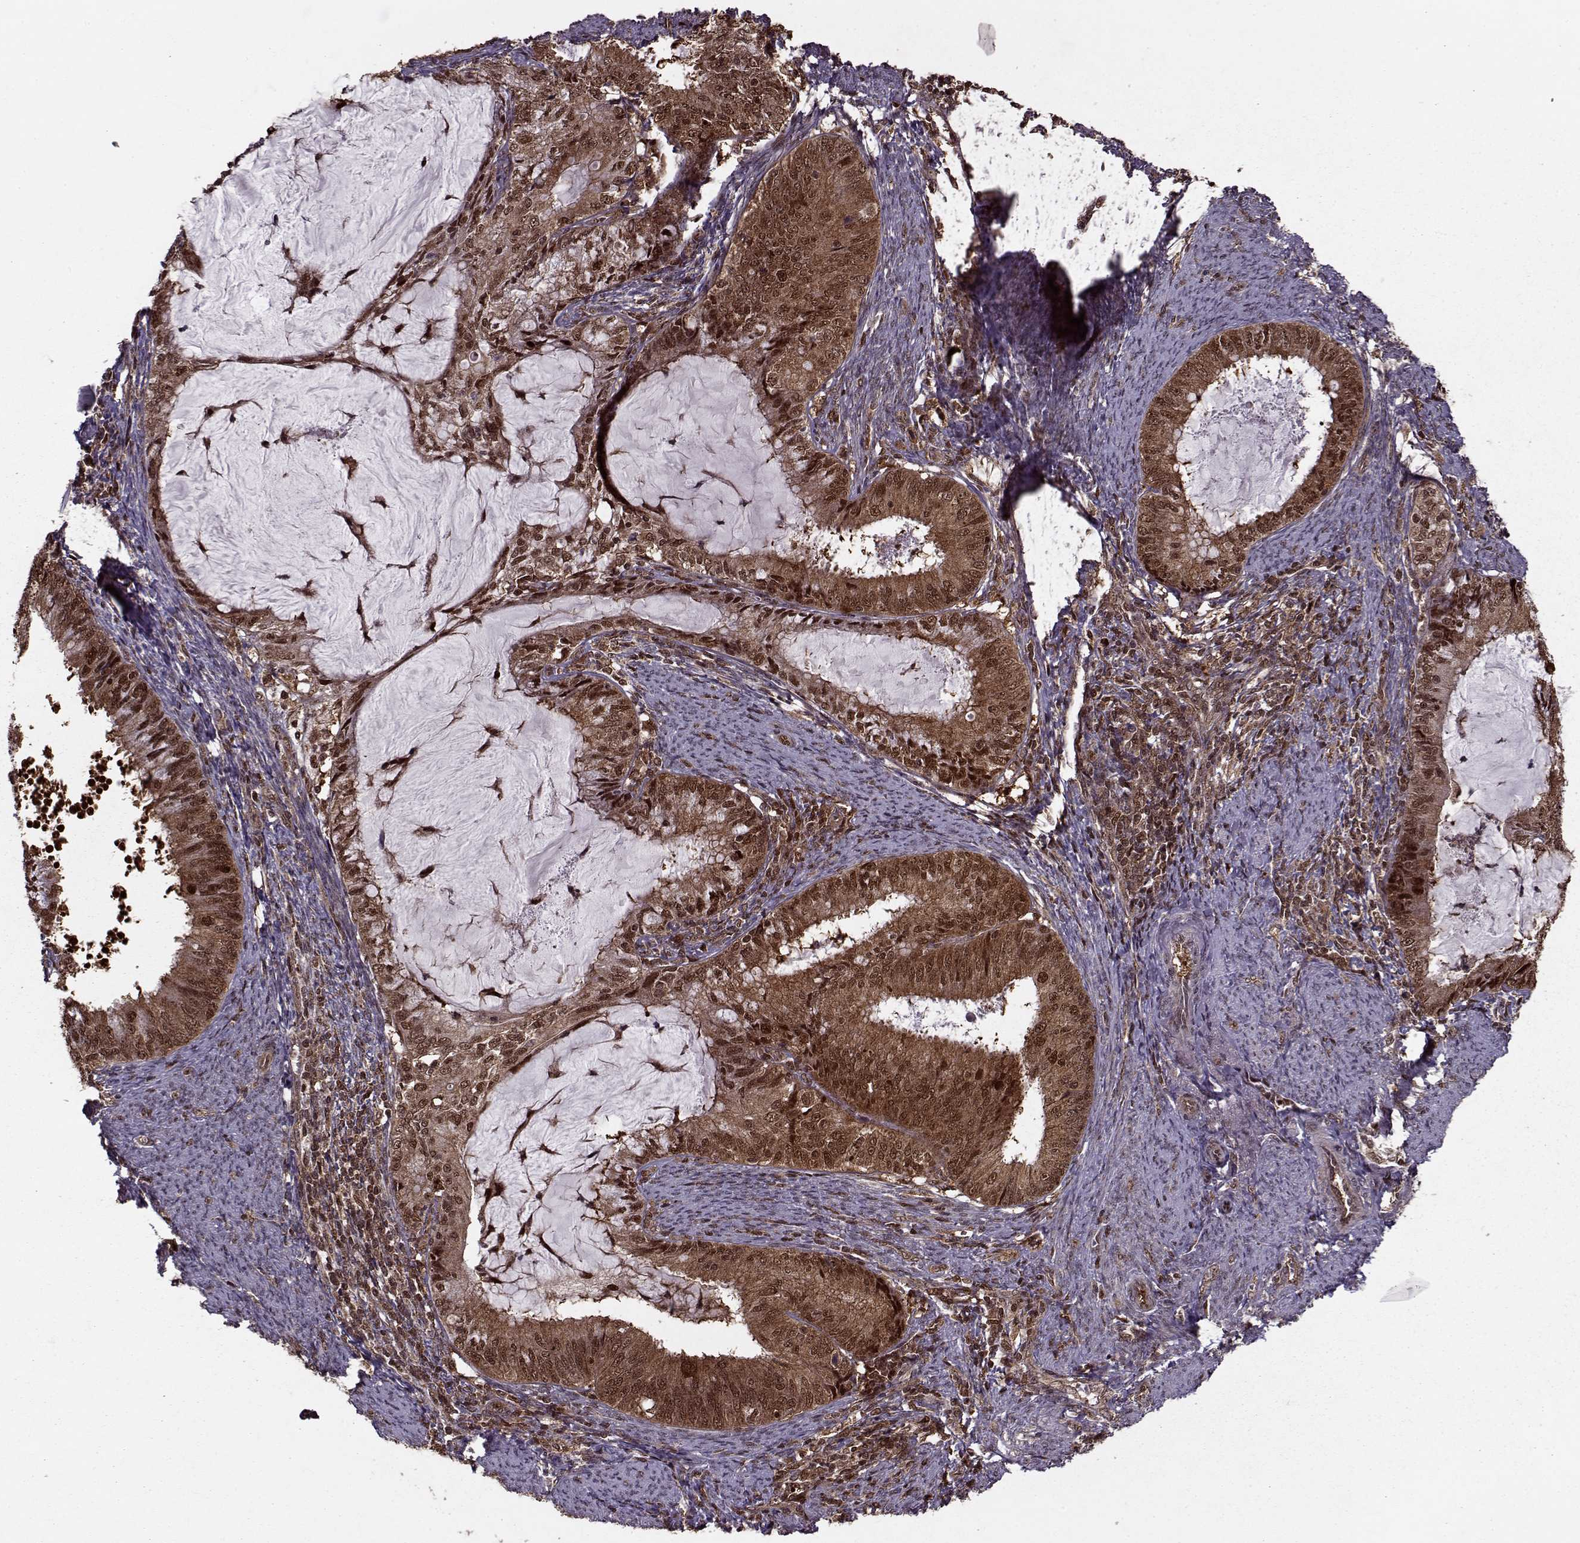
{"staining": {"intensity": "strong", "quantity": ">75%", "location": "cytoplasmic/membranous,nuclear"}, "tissue": "endometrial cancer", "cell_type": "Tumor cells", "image_type": "cancer", "snomed": [{"axis": "morphology", "description": "Adenocarcinoma, NOS"}, {"axis": "topography", "description": "Endometrium"}], "caption": "Brown immunohistochemical staining in human endometrial adenocarcinoma shows strong cytoplasmic/membranous and nuclear expression in approximately >75% of tumor cells.", "gene": "PSMA7", "patient": {"sex": "female", "age": 57}}